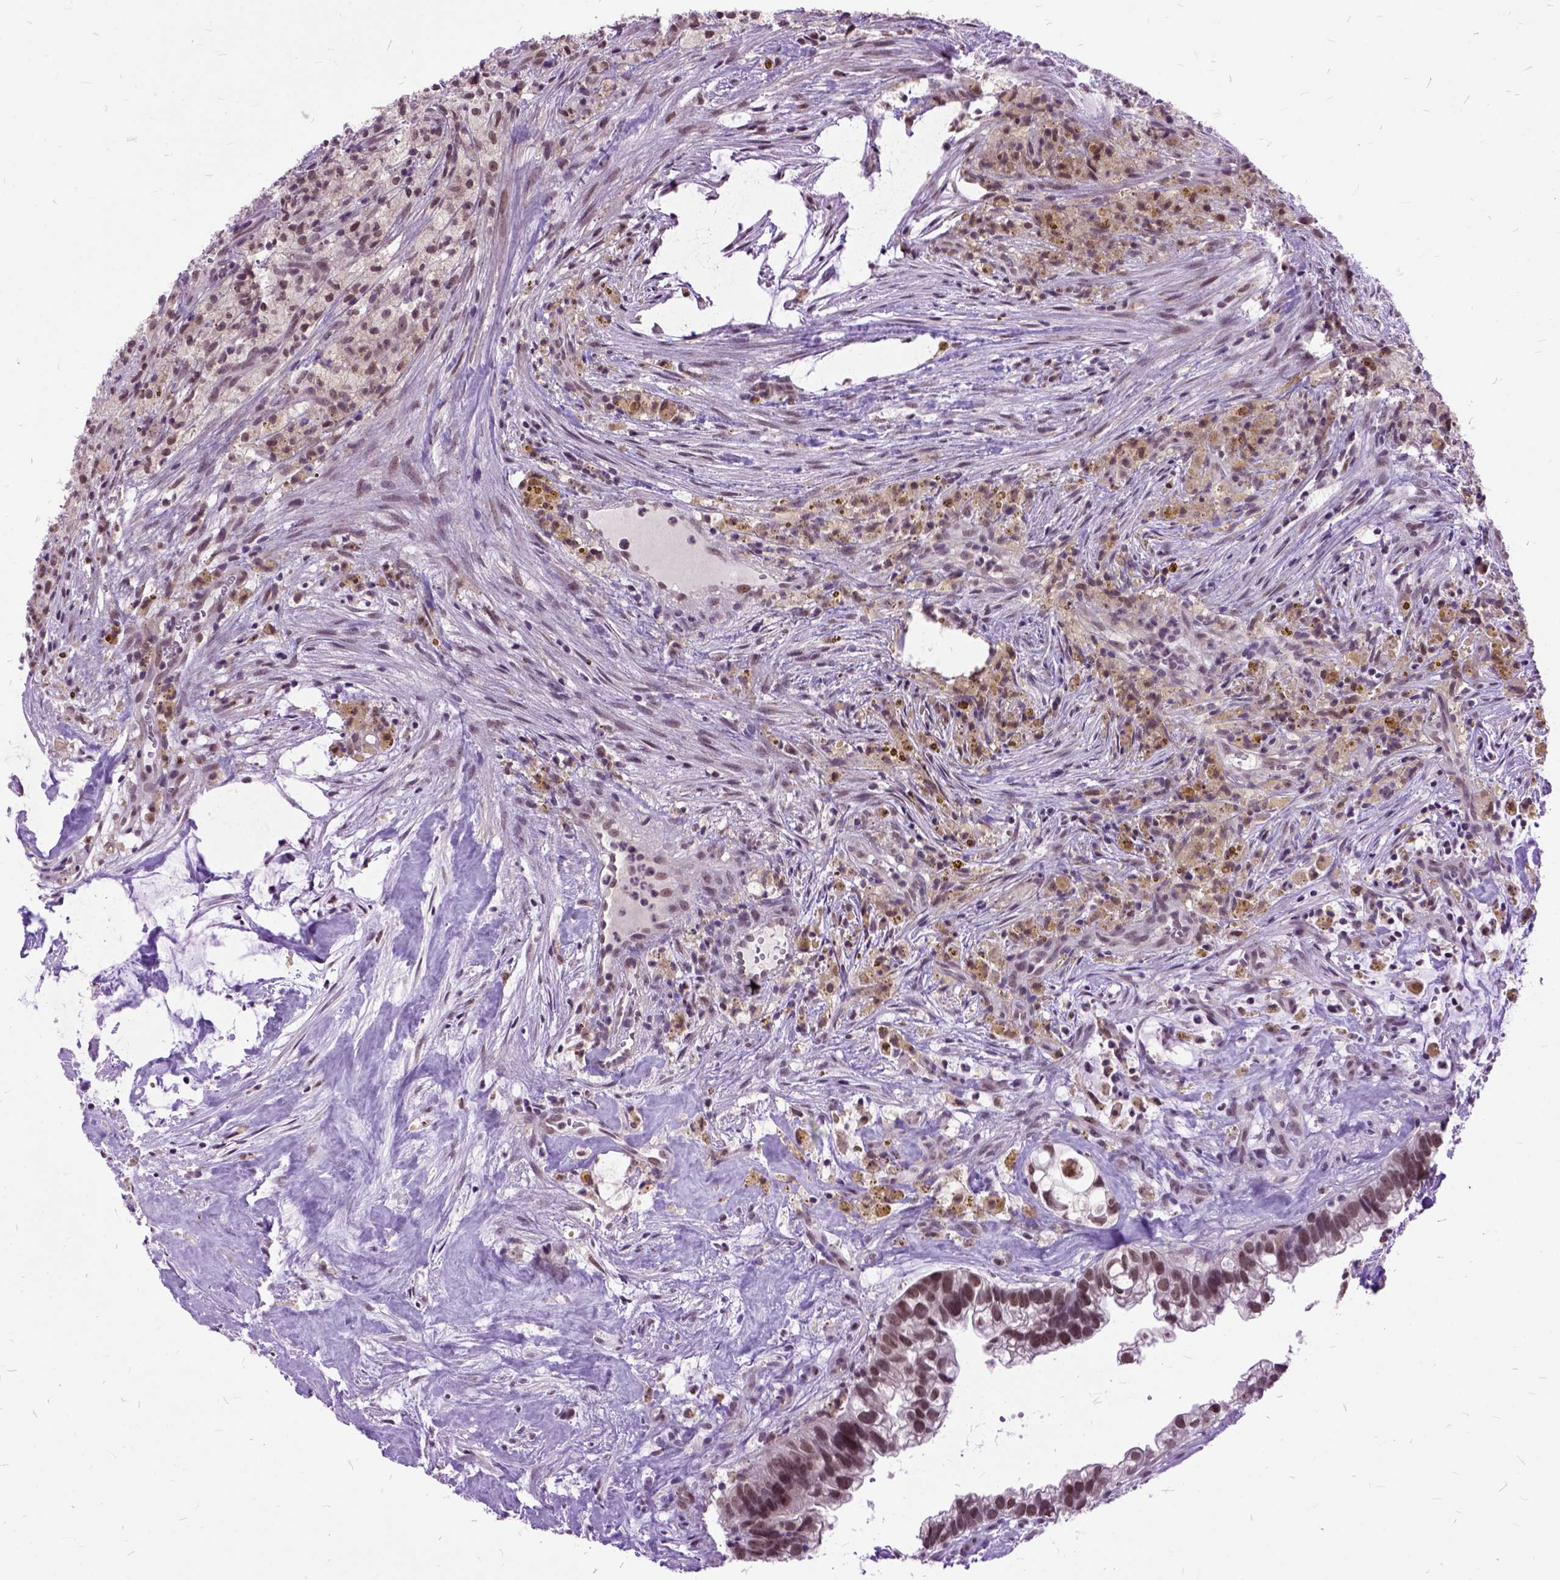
{"staining": {"intensity": "moderate", "quantity": ">75%", "location": "nuclear"}, "tissue": "head and neck cancer", "cell_type": "Tumor cells", "image_type": "cancer", "snomed": [{"axis": "morphology", "description": "Adenocarcinoma, NOS"}, {"axis": "topography", "description": "Head-Neck"}], "caption": "A high-resolution histopathology image shows immunohistochemistry staining of adenocarcinoma (head and neck), which exhibits moderate nuclear staining in about >75% of tumor cells.", "gene": "ORC5", "patient": {"sex": "male", "age": 62}}